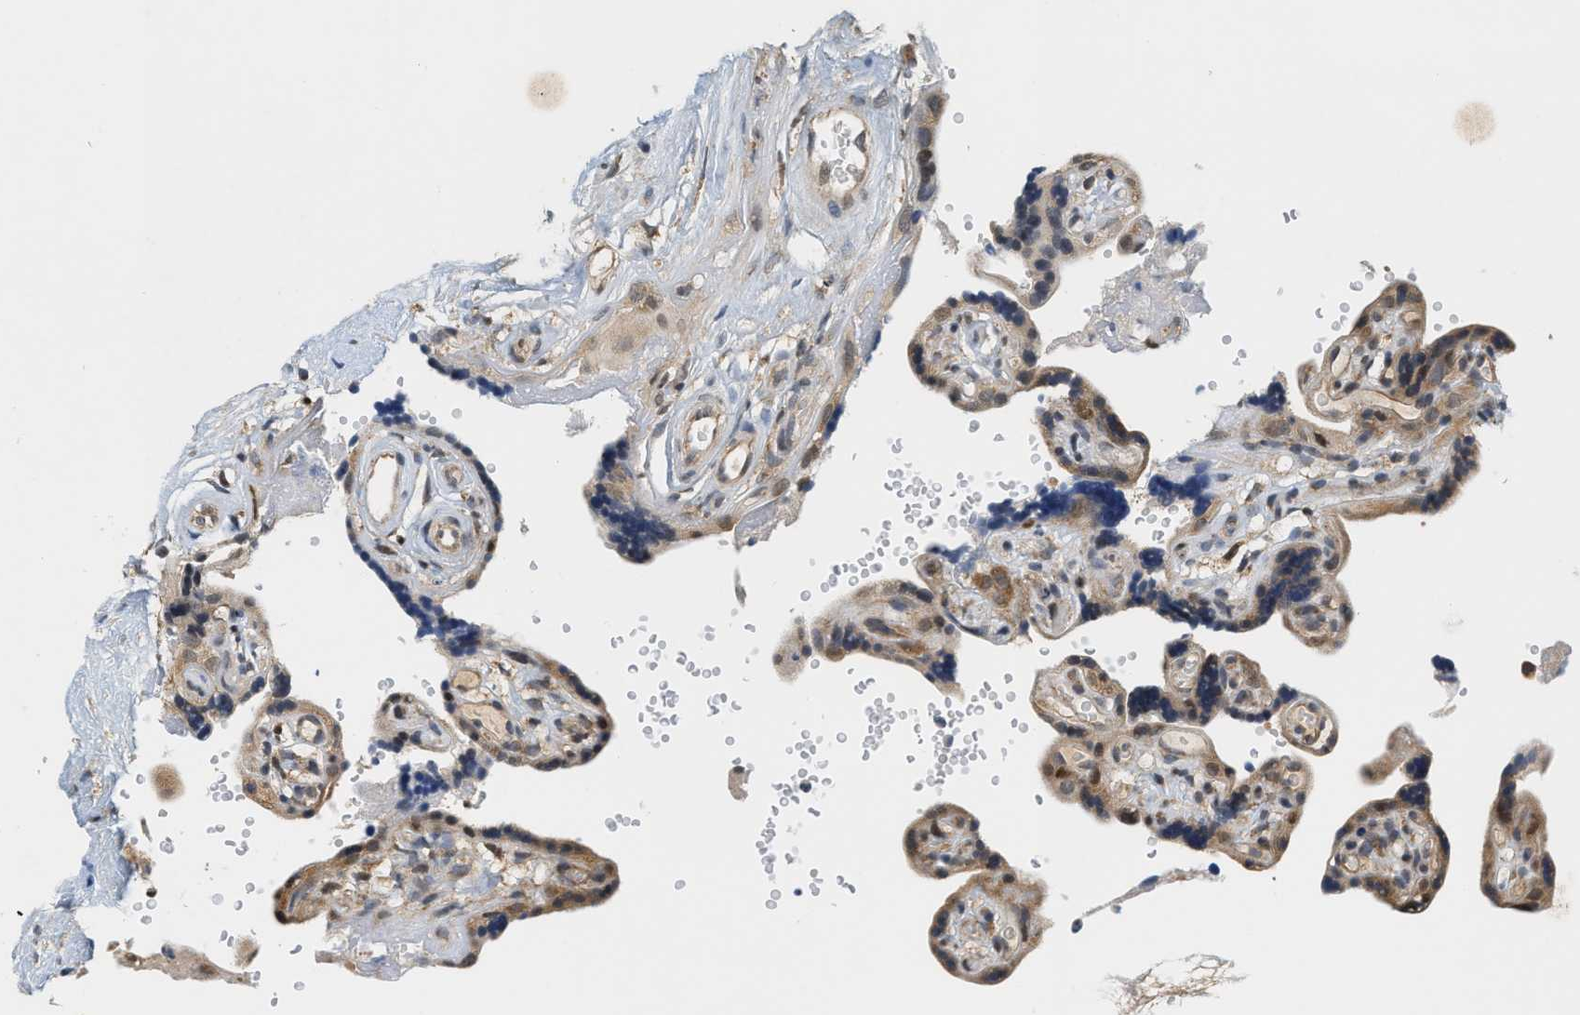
{"staining": {"intensity": "moderate", "quantity": ">75%", "location": "cytoplasmic/membranous"}, "tissue": "placenta", "cell_type": "Decidual cells", "image_type": "normal", "snomed": [{"axis": "morphology", "description": "Normal tissue, NOS"}, {"axis": "topography", "description": "Placenta"}], "caption": "Brown immunohistochemical staining in normal human placenta demonstrates moderate cytoplasmic/membranous staining in about >75% of decidual cells. (DAB = brown stain, brightfield microscopy at high magnification).", "gene": "GIGYF1", "patient": {"sex": "female", "age": 30}}